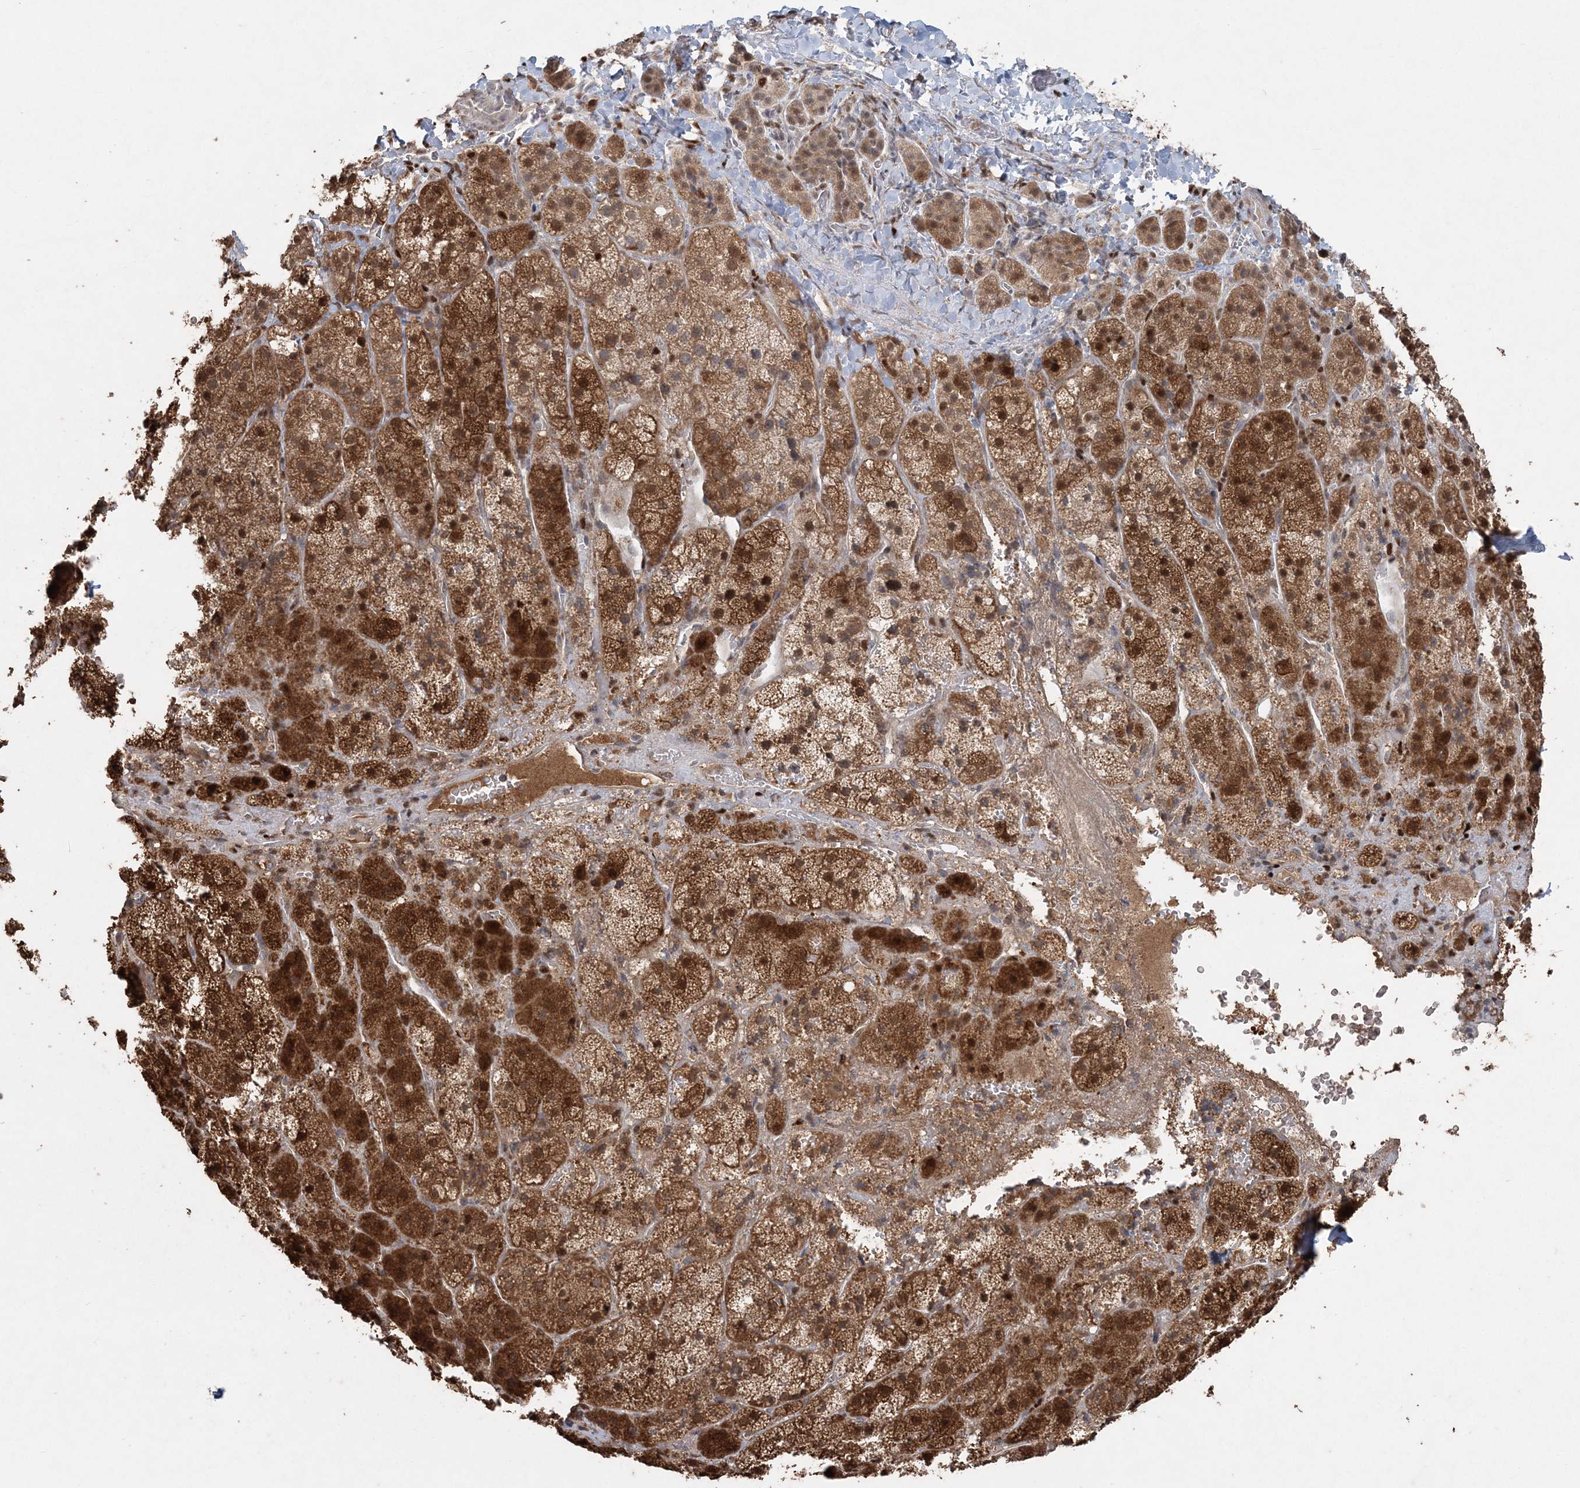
{"staining": {"intensity": "strong", "quantity": ">75%", "location": "cytoplasmic/membranous,nuclear"}, "tissue": "adrenal gland", "cell_type": "Glandular cells", "image_type": "normal", "snomed": [{"axis": "morphology", "description": "Normal tissue, NOS"}, {"axis": "topography", "description": "Adrenal gland"}], "caption": "Immunohistochemistry (DAB) staining of normal human adrenal gland exhibits strong cytoplasmic/membranous,nuclear protein staining in approximately >75% of glandular cells.", "gene": "SLU7", "patient": {"sex": "female", "age": 44}}